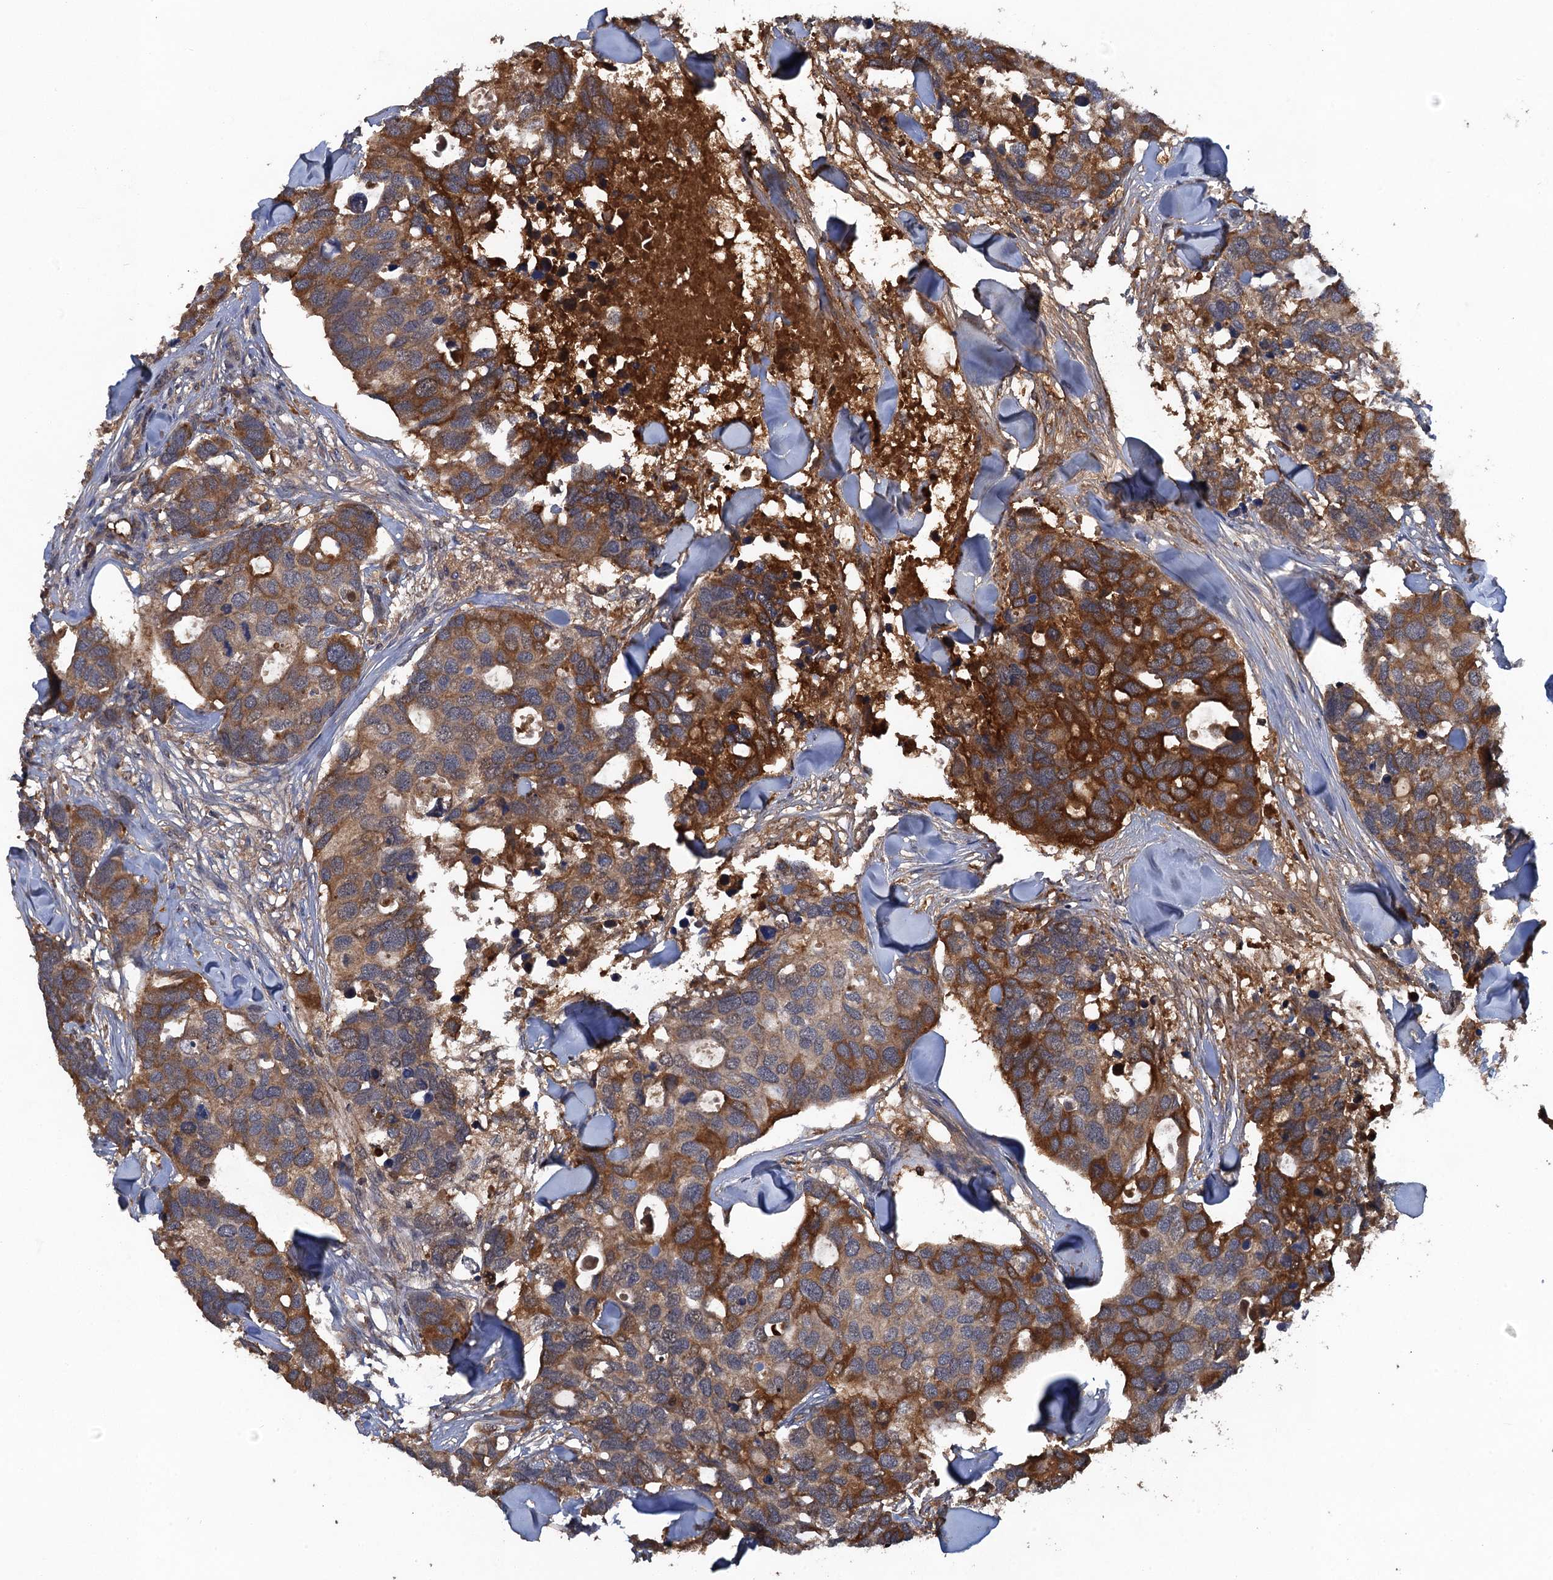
{"staining": {"intensity": "moderate", "quantity": ">75%", "location": "cytoplasmic/membranous"}, "tissue": "breast cancer", "cell_type": "Tumor cells", "image_type": "cancer", "snomed": [{"axis": "morphology", "description": "Duct carcinoma"}, {"axis": "topography", "description": "Breast"}], "caption": "Breast cancer (infiltrating ductal carcinoma) was stained to show a protein in brown. There is medium levels of moderate cytoplasmic/membranous staining in approximately >75% of tumor cells.", "gene": "HAPLN3", "patient": {"sex": "female", "age": 83}}